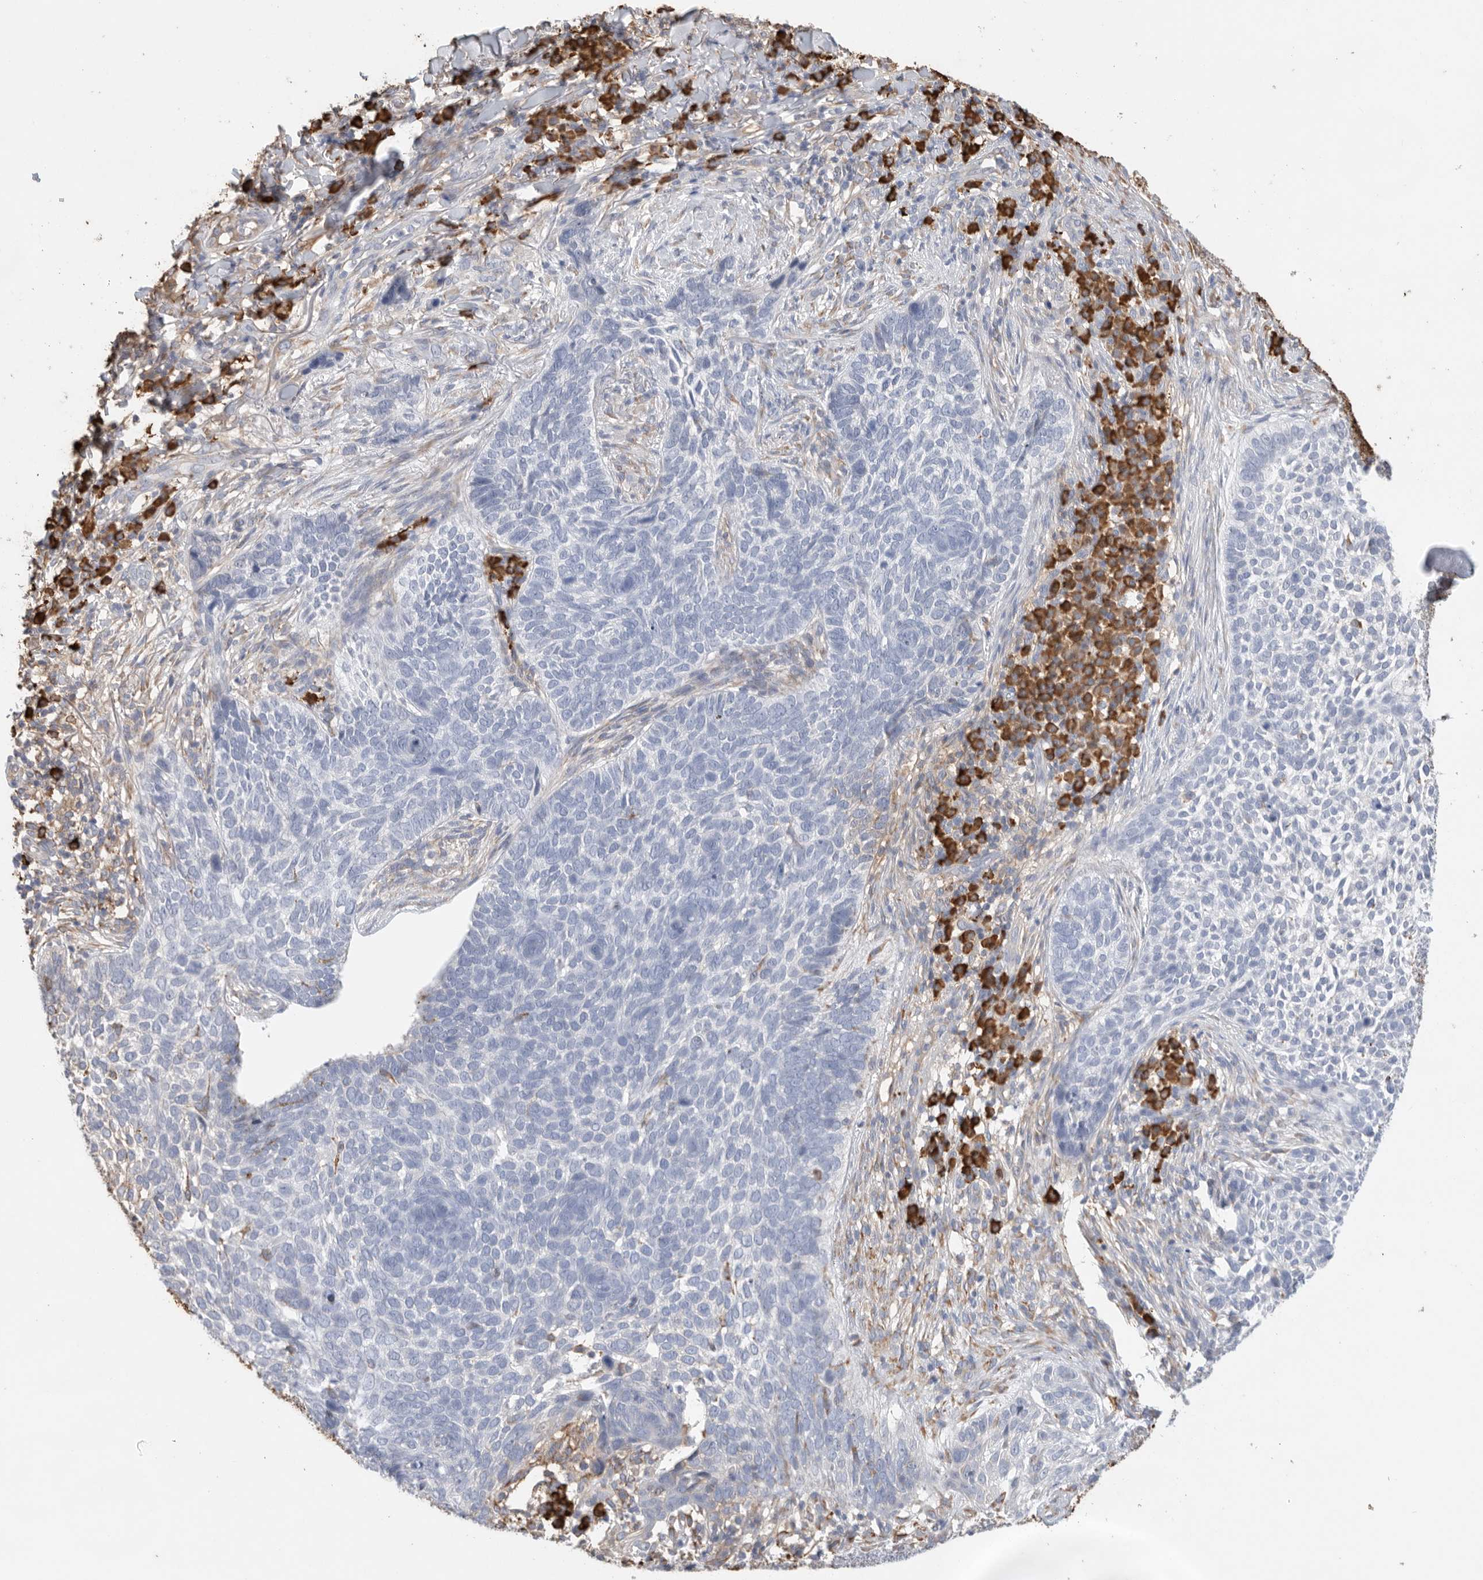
{"staining": {"intensity": "negative", "quantity": "none", "location": "none"}, "tissue": "skin cancer", "cell_type": "Tumor cells", "image_type": "cancer", "snomed": [{"axis": "morphology", "description": "Basal cell carcinoma"}, {"axis": "topography", "description": "Skin"}], "caption": "This is a histopathology image of IHC staining of skin cancer, which shows no positivity in tumor cells.", "gene": "BLOC1S5", "patient": {"sex": "female", "age": 64}}